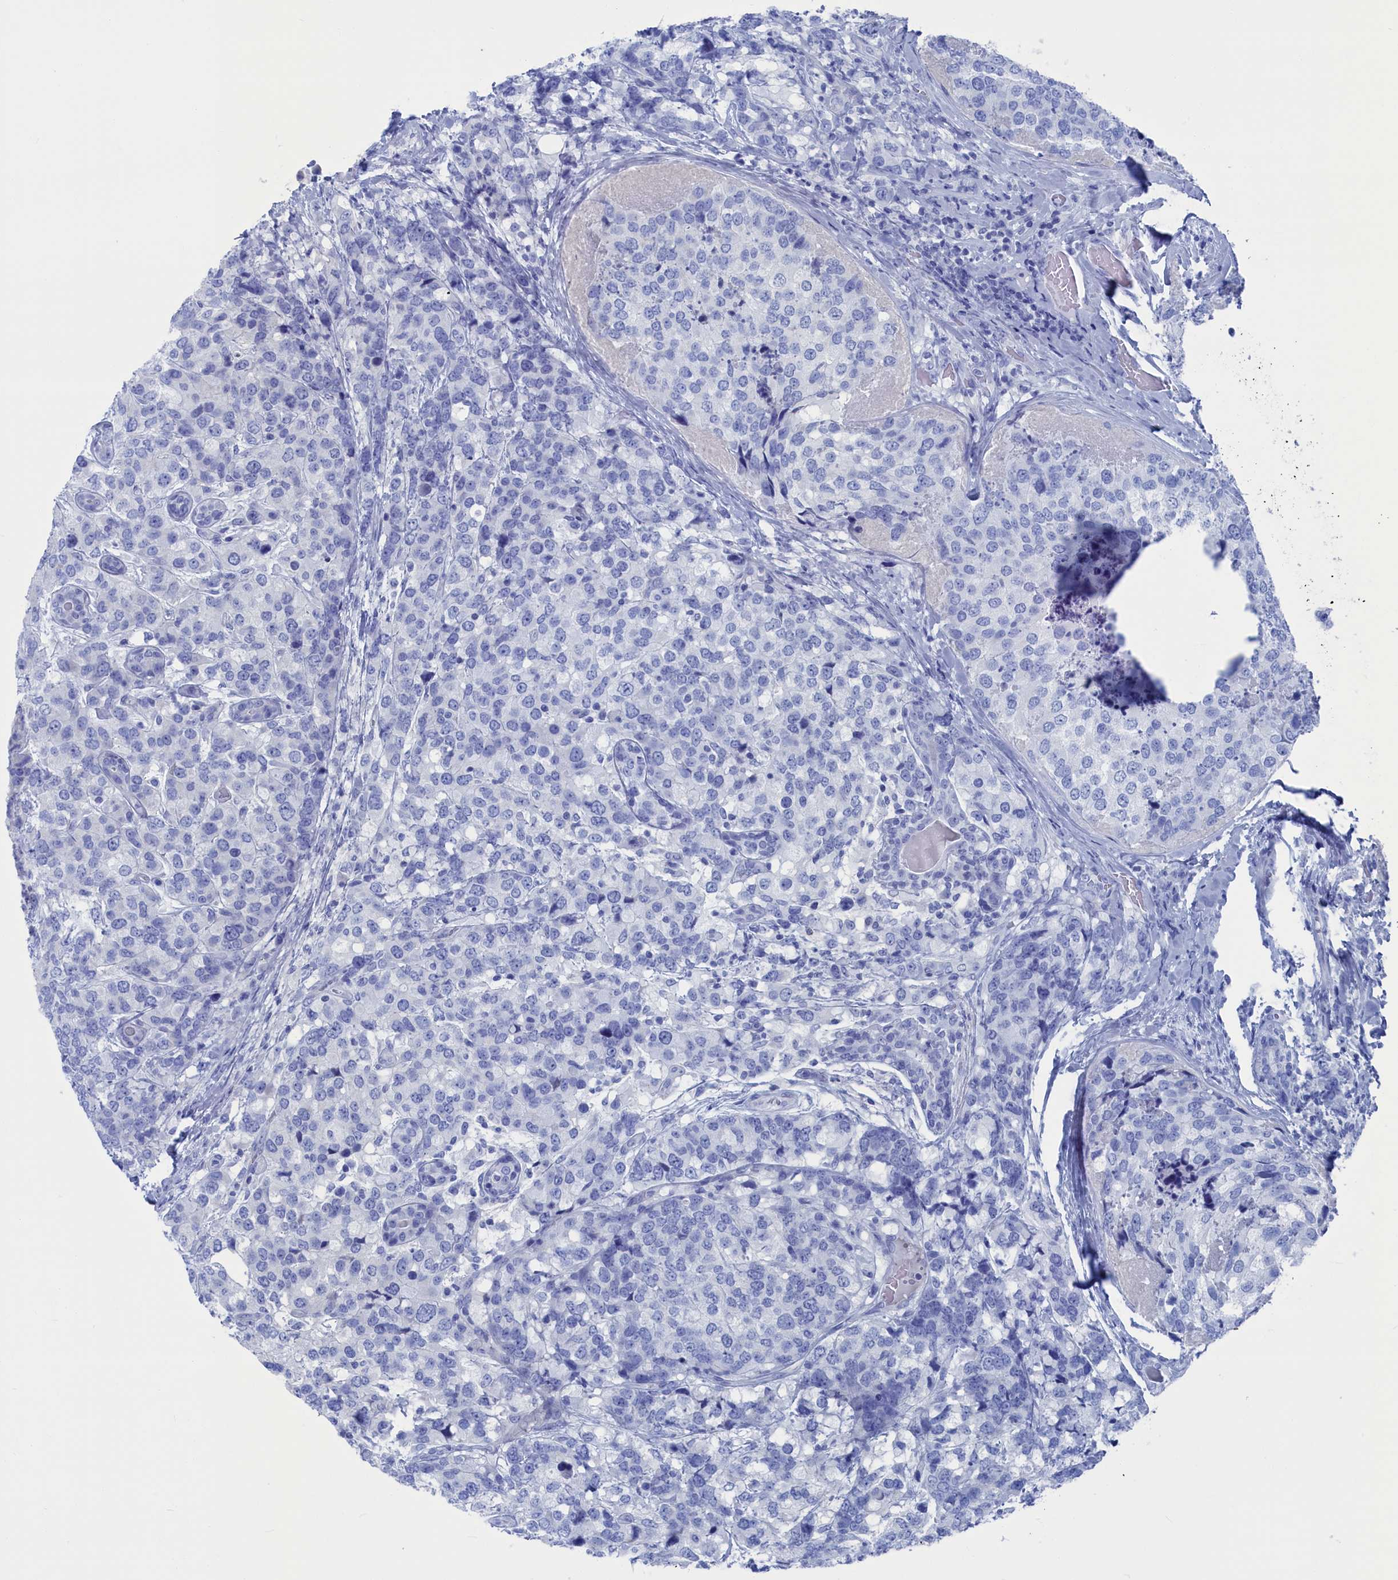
{"staining": {"intensity": "negative", "quantity": "none", "location": "none"}, "tissue": "breast cancer", "cell_type": "Tumor cells", "image_type": "cancer", "snomed": [{"axis": "morphology", "description": "Lobular carcinoma"}, {"axis": "topography", "description": "Breast"}], "caption": "Immunohistochemistry of human breast cancer exhibits no expression in tumor cells.", "gene": "CEND1", "patient": {"sex": "female", "age": 59}}